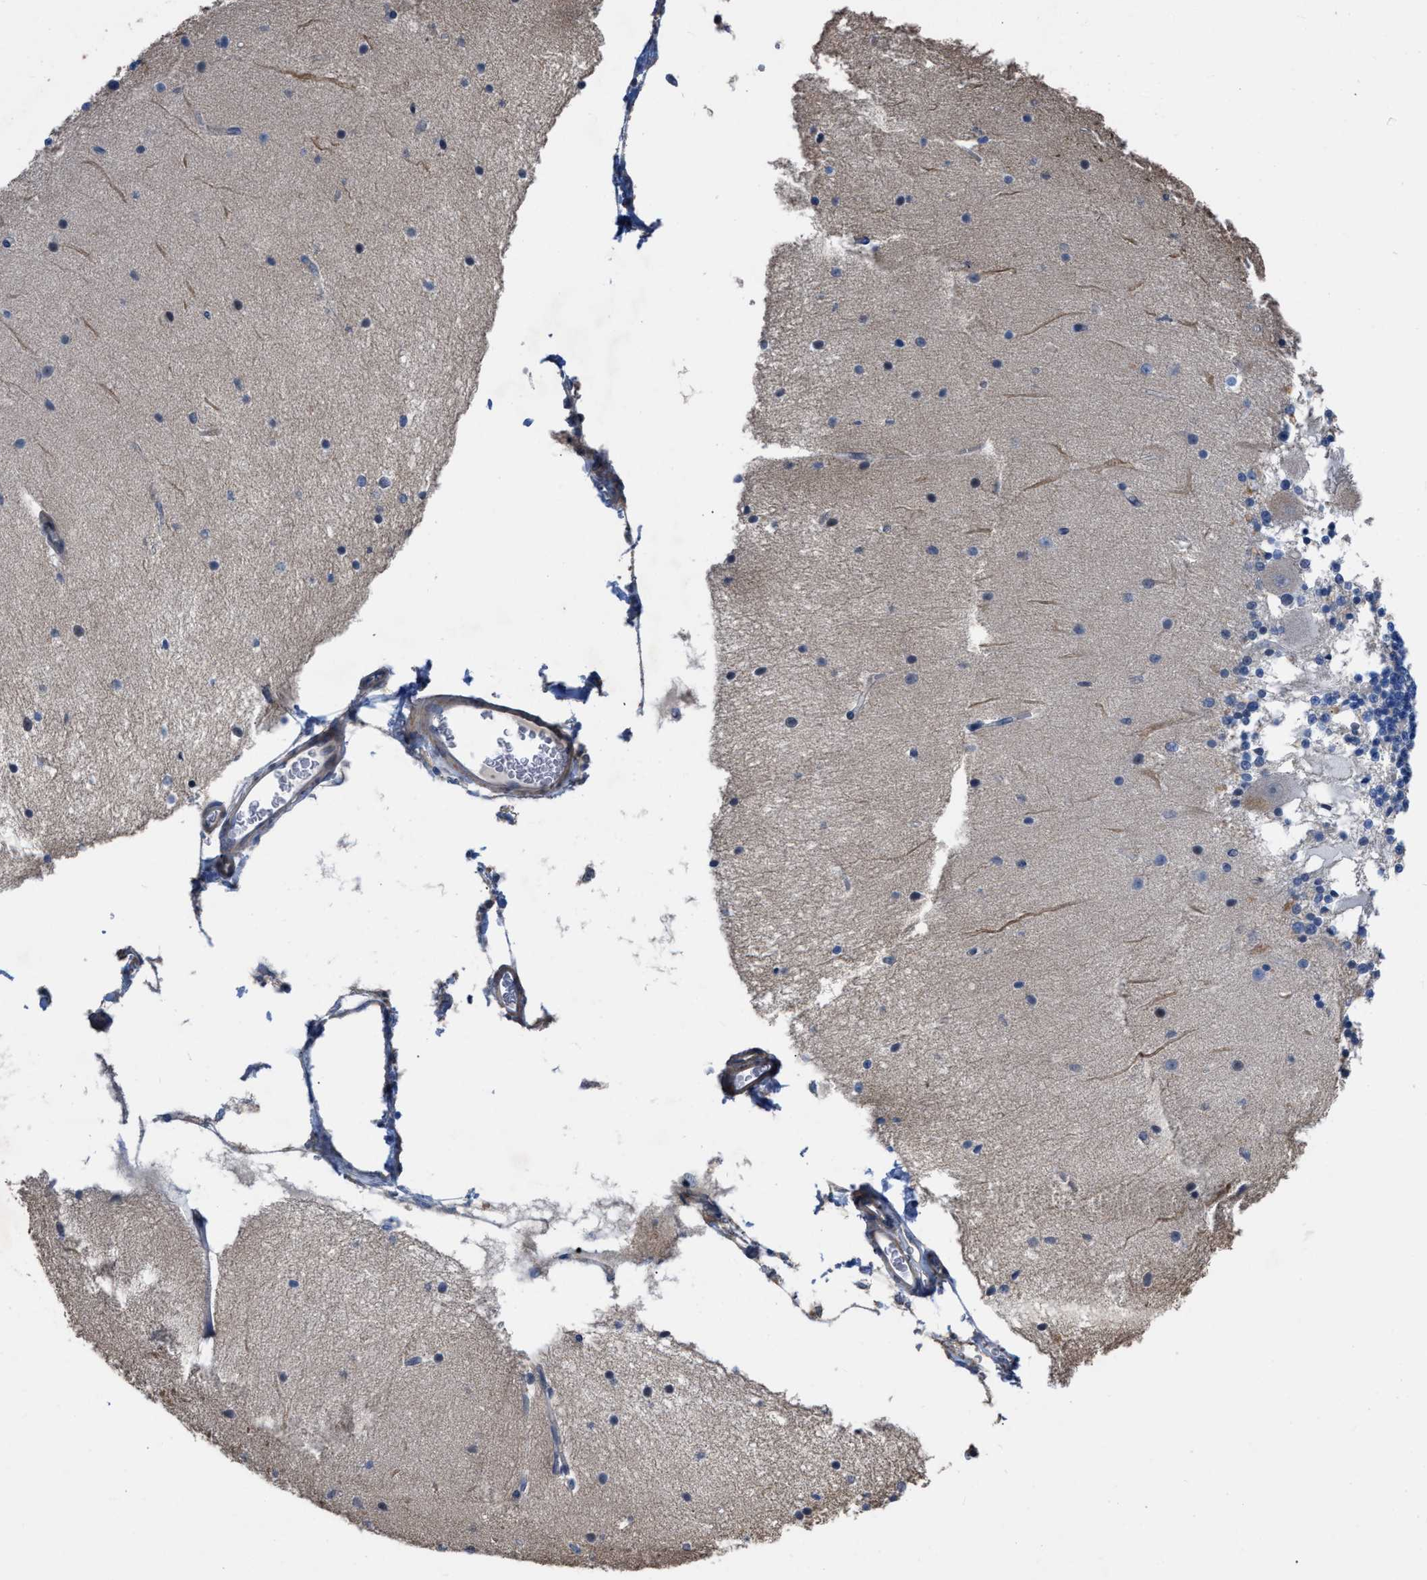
{"staining": {"intensity": "negative", "quantity": "none", "location": "none"}, "tissue": "cerebellum", "cell_type": "Cells in granular layer", "image_type": "normal", "snomed": [{"axis": "morphology", "description": "Normal tissue, NOS"}, {"axis": "topography", "description": "Cerebellum"}], "caption": "Immunohistochemistry photomicrograph of unremarkable cerebellum: human cerebellum stained with DAB (3,3'-diaminobenzidine) reveals no significant protein staining in cells in granular layer. (Brightfield microscopy of DAB (3,3'-diaminobenzidine) immunohistochemistry at high magnification).", "gene": "TMEM131", "patient": {"sex": "female", "age": 54}}